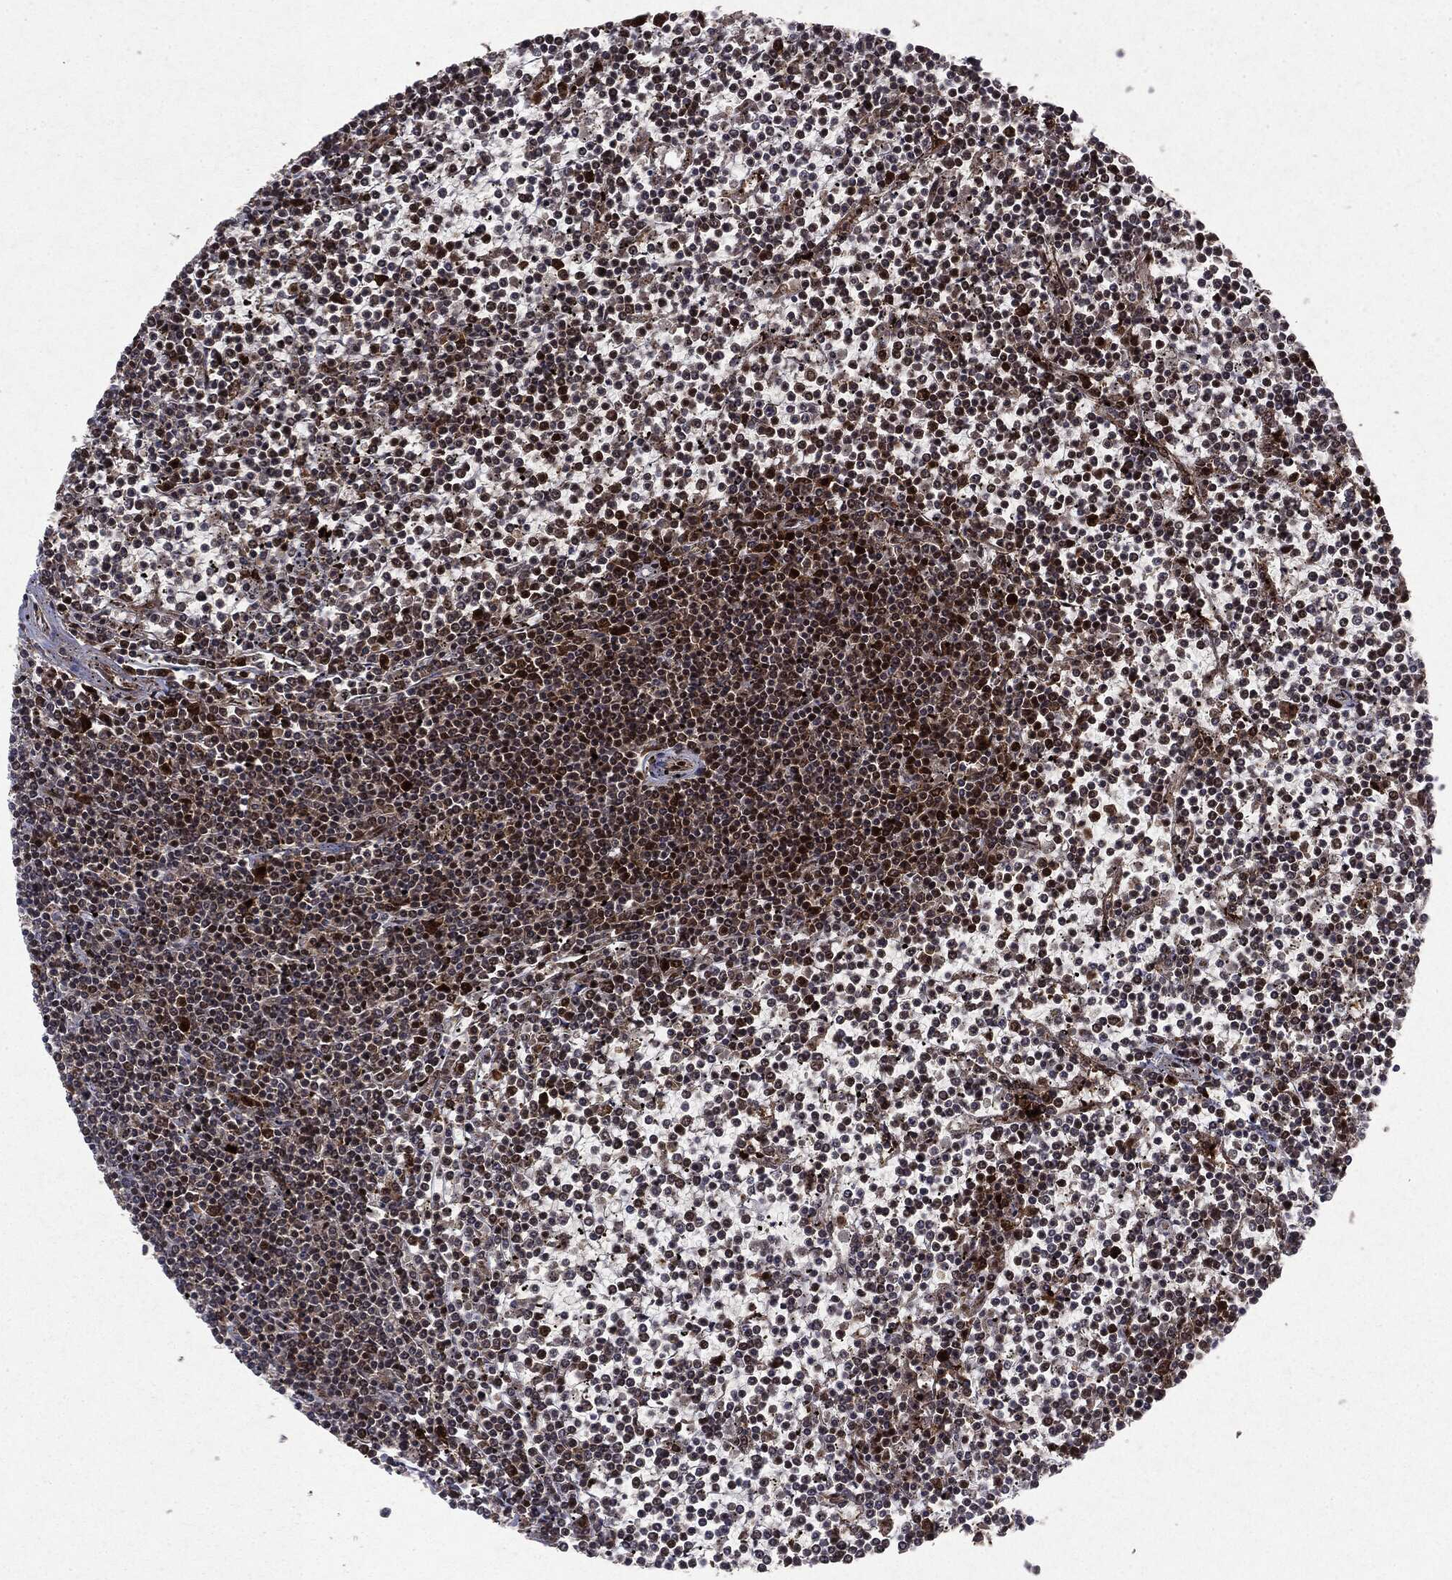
{"staining": {"intensity": "moderate", "quantity": "25%-75%", "location": "nuclear"}, "tissue": "lymphoma", "cell_type": "Tumor cells", "image_type": "cancer", "snomed": [{"axis": "morphology", "description": "Malignant lymphoma, non-Hodgkin's type, Low grade"}, {"axis": "topography", "description": "Spleen"}], "caption": "This photomicrograph shows immunohistochemistry (IHC) staining of lymphoma, with medium moderate nuclear positivity in about 25%-75% of tumor cells.", "gene": "OTUB1", "patient": {"sex": "female", "age": 19}}